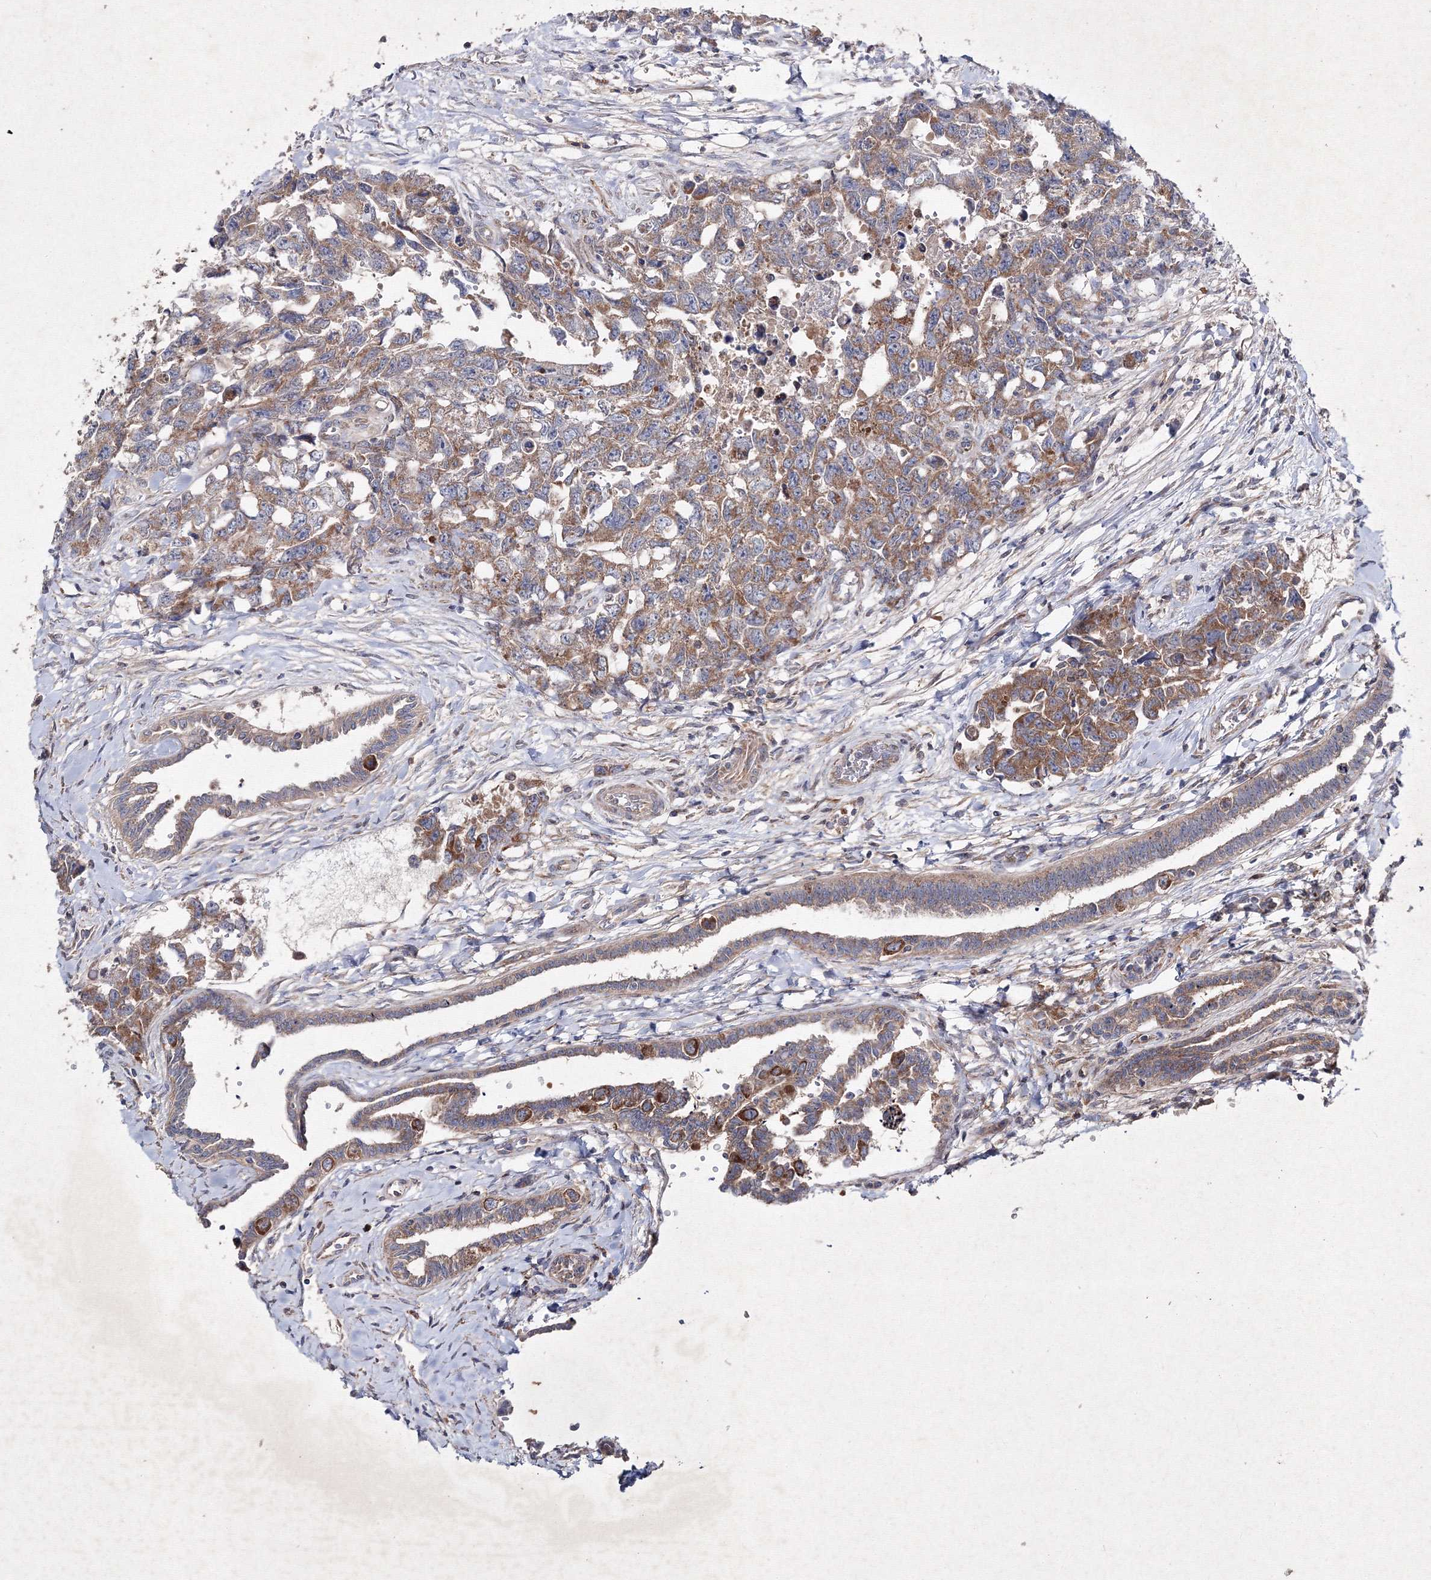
{"staining": {"intensity": "moderate", "quantity": ">75%", "location": "cytoplasmic/membranous"}, "tissue": "testis cancer", "cell_type": "Tumor cells", "image_type": "cancer", "snomed": [{"axis": "morphology", "description": "Carcinoma, Embryonal, NOS"}, {"axis": "topography", "description": "Testis"}], "caption": "Protein expression analysis of testis cancer displays moderate cytoplasmic/membranous staining in approximately >75% of tumor cells.", "gene": "GFM1", "patient": {"sex": "male", "age": 31}}